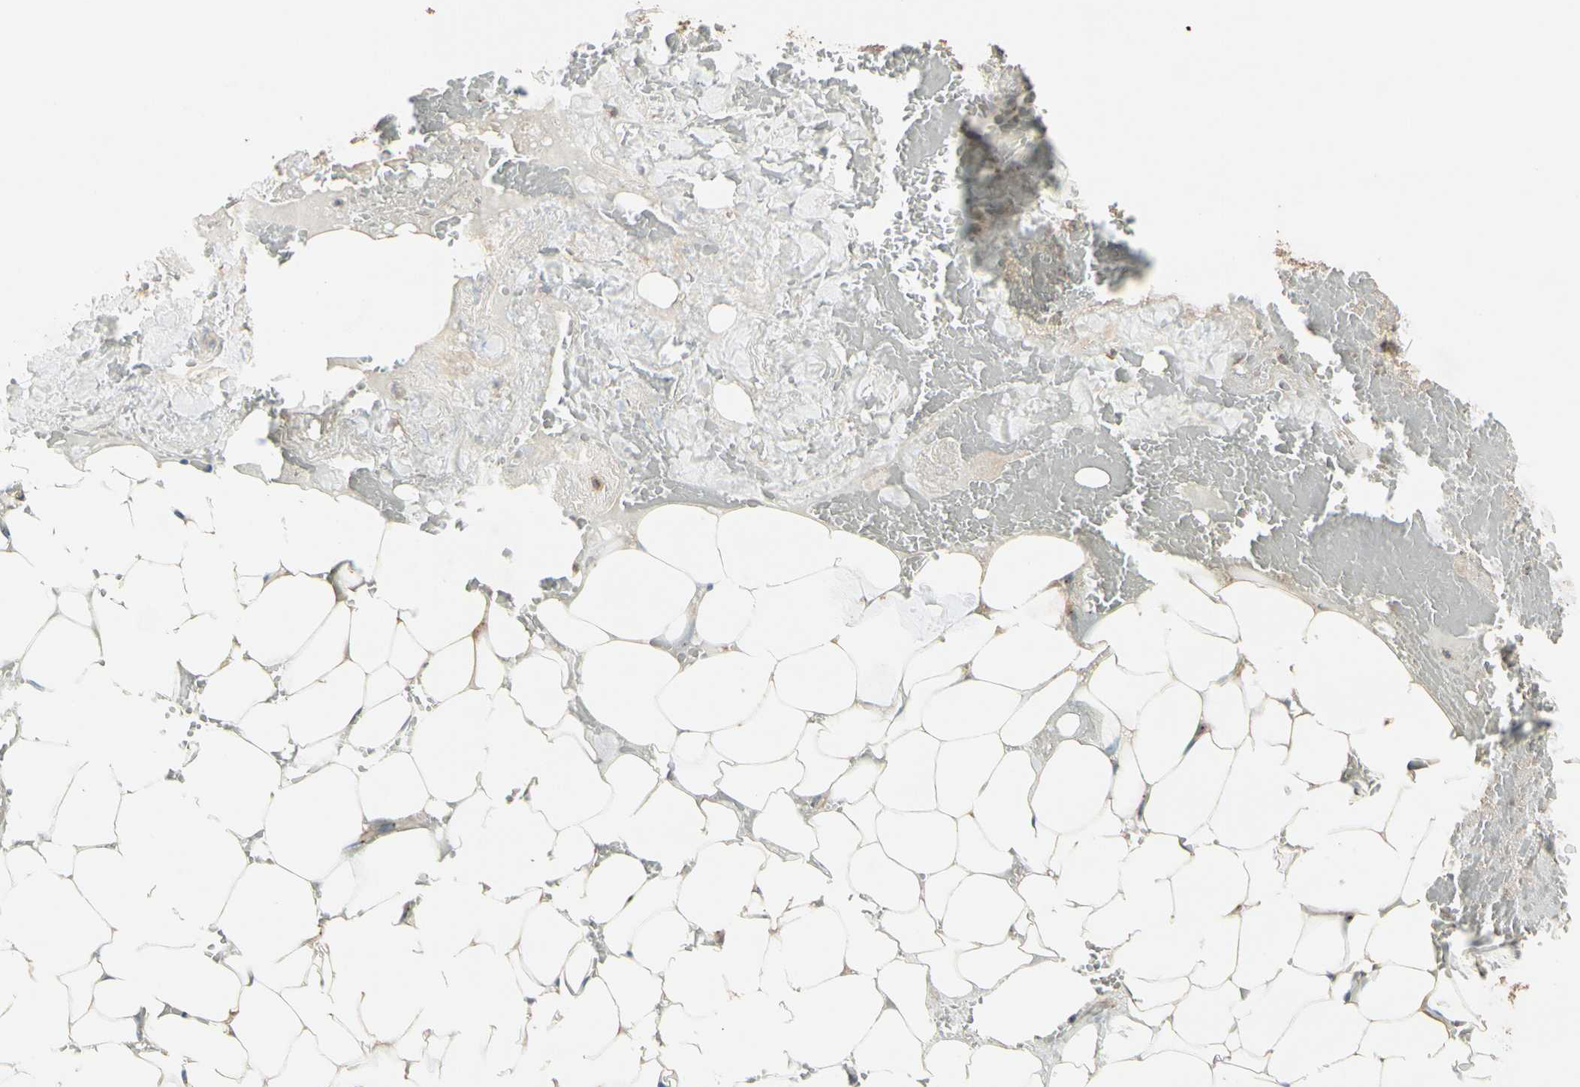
{"staining": {"intensity": "weak", "quantity": ">75%", "location": "cytoplasmic/membranous"}, "tissue": "adipose tissue", "cell_type": "Adipocytes", "image_type": "normal", "snomed": [{"axis": "morphology", "description": "Normal tissue, NOS"}, {"axis": "topography", "description": "Peripheral nerve tissue"}], "caption": "Immunohistochemical staining of unremarkable adipose tissue reveals >75% levels of weak cytoplasmic/membranous protein staining in approximately >75% of adipocytes. The staining was performed using DAB (3,3'-diaminobenzidine), with brown indicating positive protein expression. Nuclei are stained blue with hematoxylin.", "gene": "AKAP9", "patient": {"sex": "male", "age": 70}}